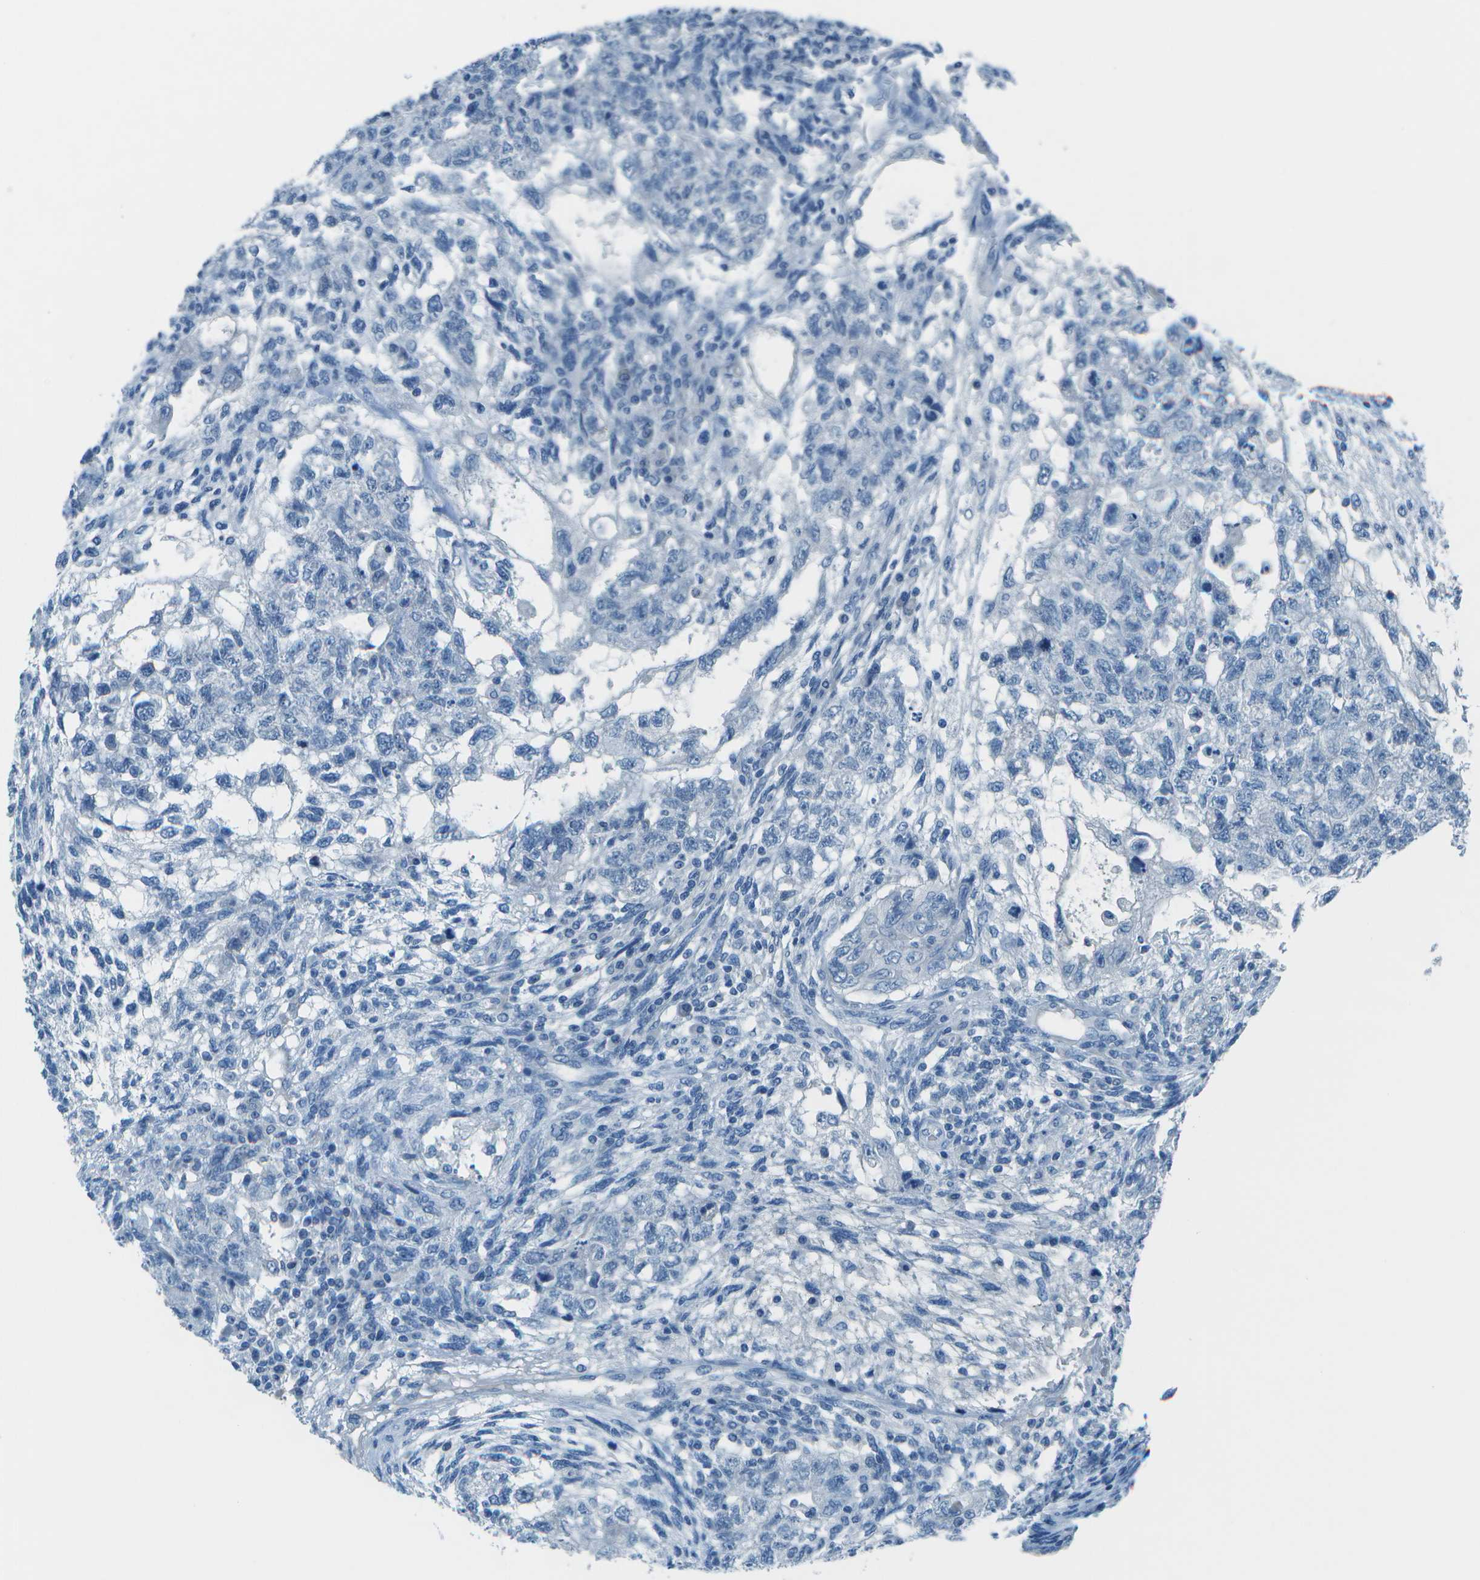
{"staining": {"intensity": "negative", "quantity": "none", "location": "none"}, "tissue": "testis cancer", "cell_type": "Tumor cells", "image_type": "cancer", "snomed": [{"axis": "morphology", "description": "Normal tissue, NOS"}, {"axis": "morphology", "description": "Carcinoma, Embryonal, NOS"}, {"axis": "topography", "description": "Testis"}], "caption": "Testis cancer was stained to show a protein in brown. There is no significant staining in tumor cells.", "gene": "FGF1", "patient": {"sex": "male", "age": 36}}